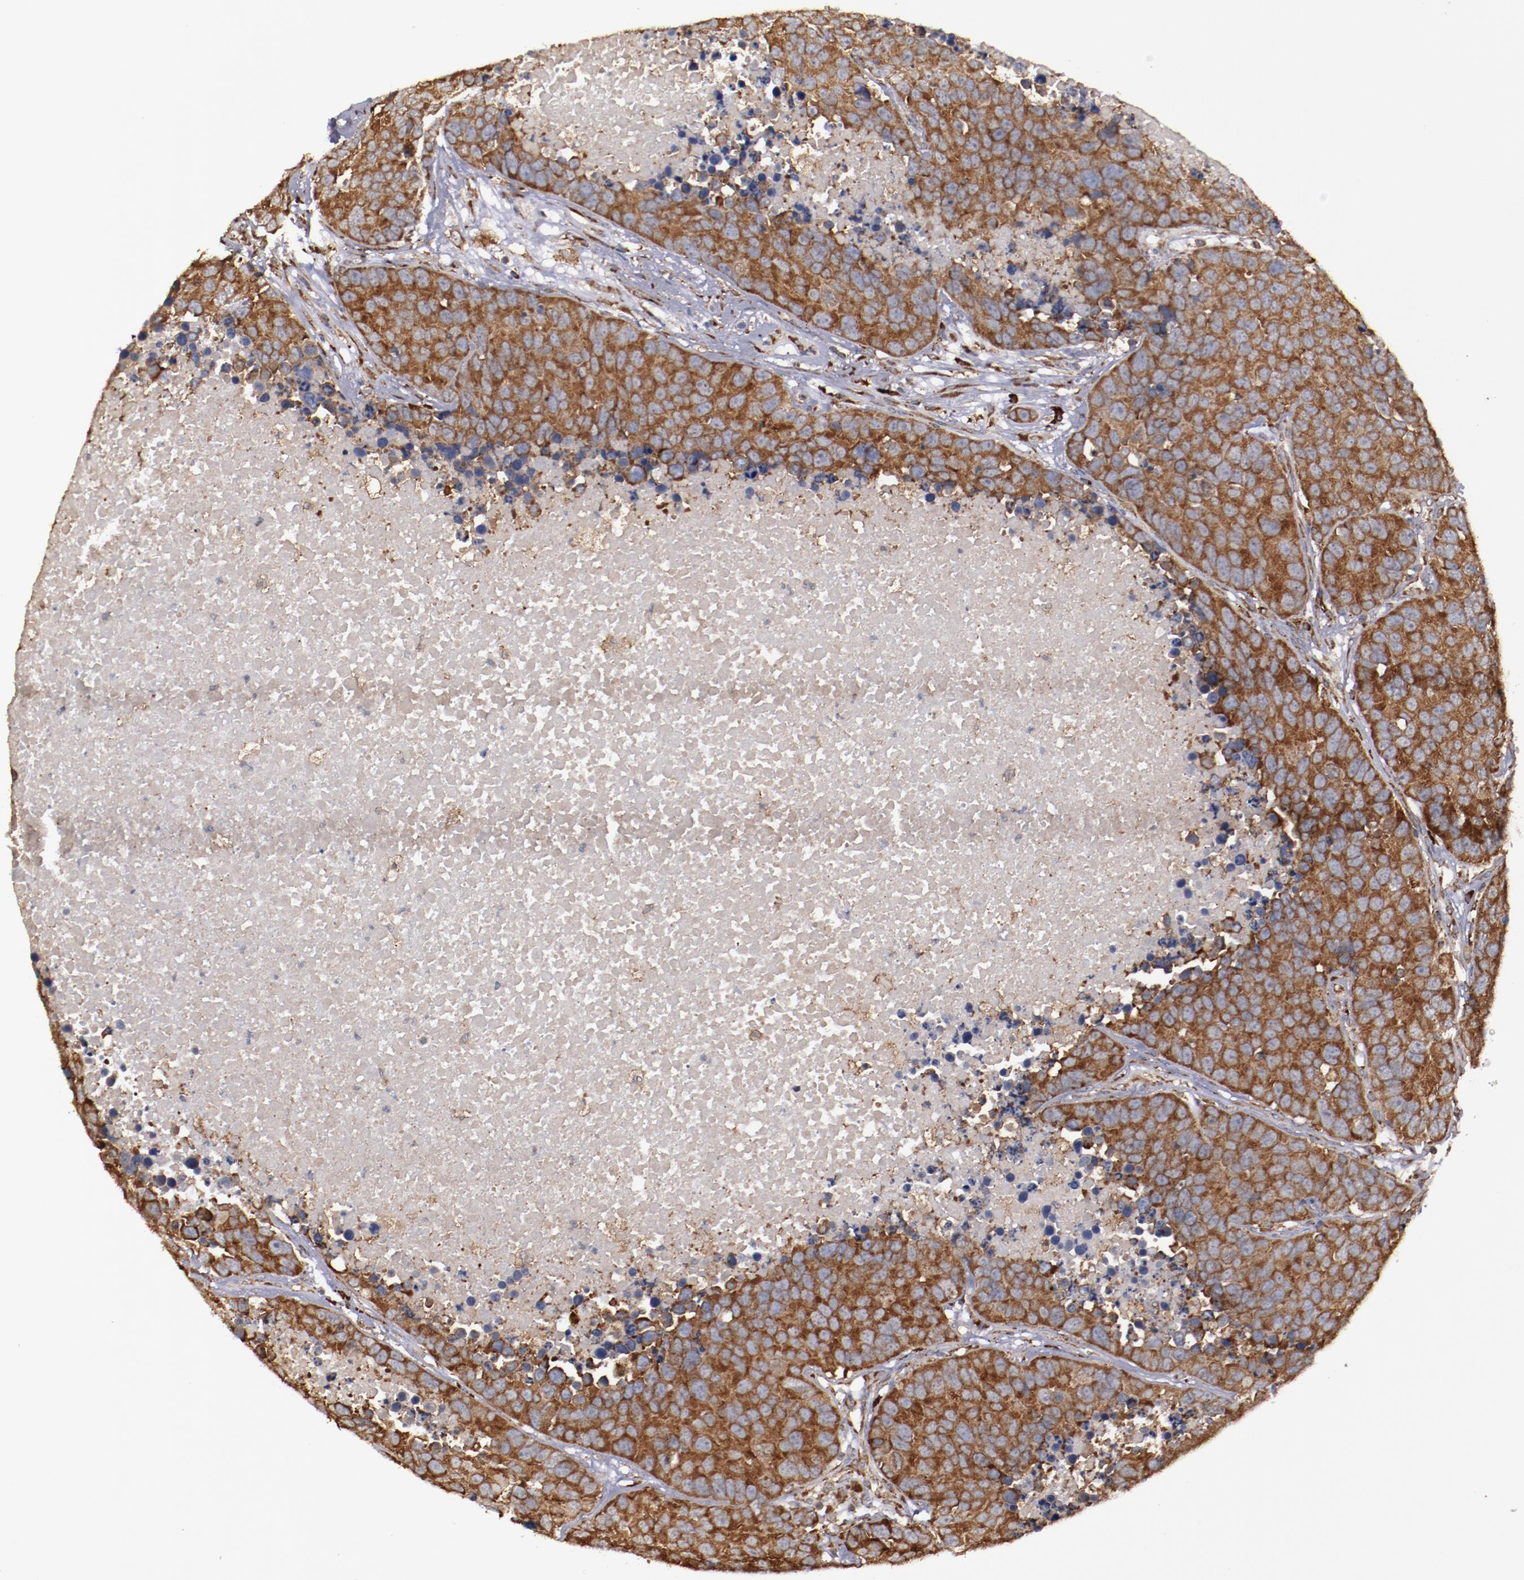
{"staining": {"intensity": "strong", "quantity": ">75%", "location": "cytoplasmic/membranous"}, "tissue": "carcinoid", "cell_type": "Tumor cells", "image_type": "cancer", "snomed": [{"axis": "morphology", "description": "Carcinoid, malignant, NOS"}, {"axis": "topography", "description": "Lung"}], "caption": "Human carcinoid stained with a protein marker demonstrates strong staining in tumor cells.", "gene": "RPS4Y1", "patient": {"sex": "male", "age": 60}}